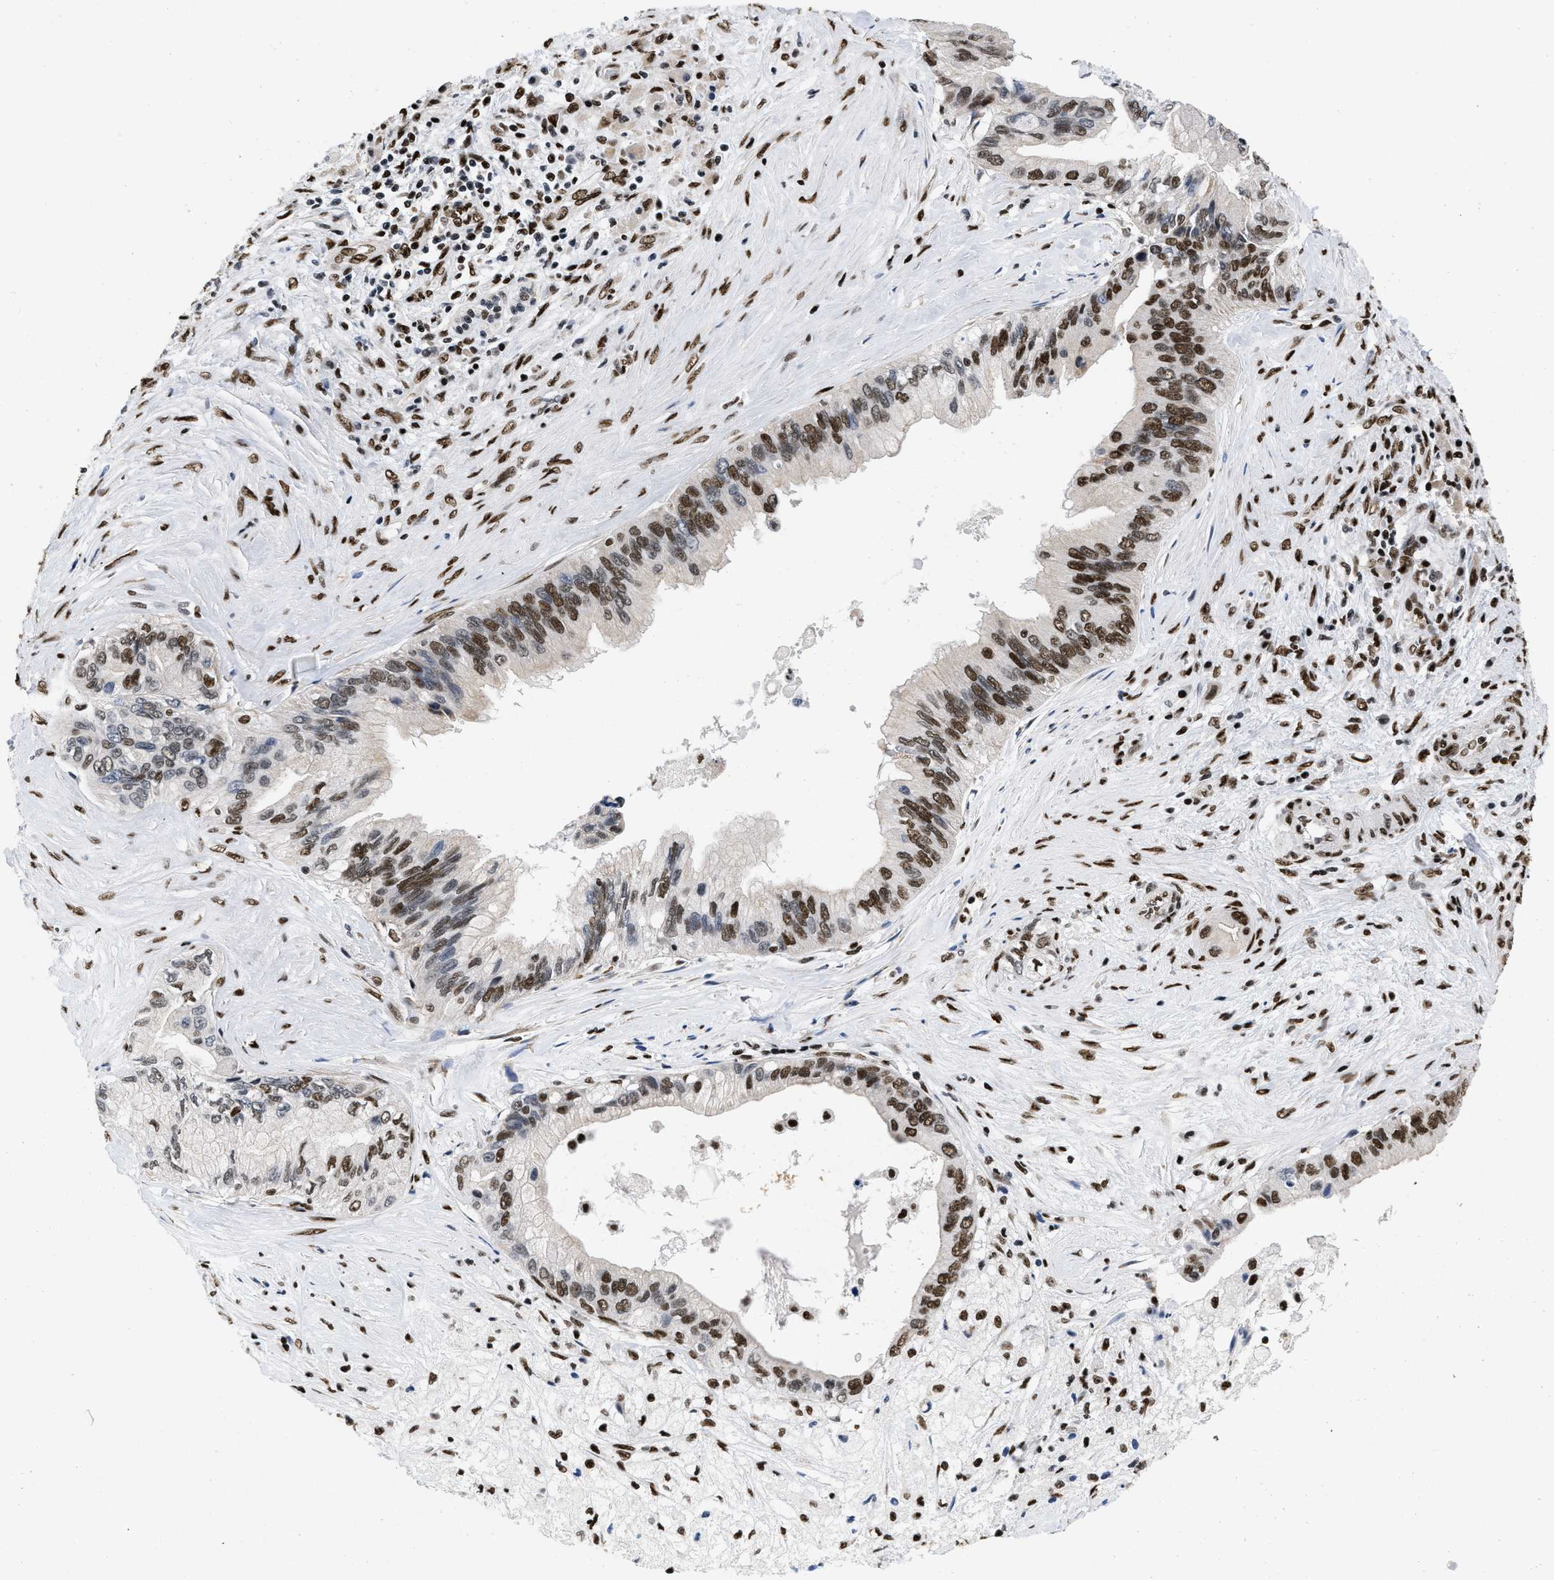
{"staining": {"intensity": "strong", "quantity": ">75%", "location": "nuclear"}, "tissue": "pancreatic cancer", "cell_type": "Tumor cells", "image_type": "cancer", "snomed": [{"axis": "morphology", "description": "Adenocarcinoma, NOS"}, {"axis": "topography", "description": "Pancreas"}], "caption": "Protein expression analysis of human pancreatic cancer (adenocarcinoma) reveals strong nuclear staining in approximately >75% of tumor cells. The protein of interest is shown in brown color, while the nuclei are stained blue.", "gene": "CREB1", "patient": {"sex": "female", "age": 73}}